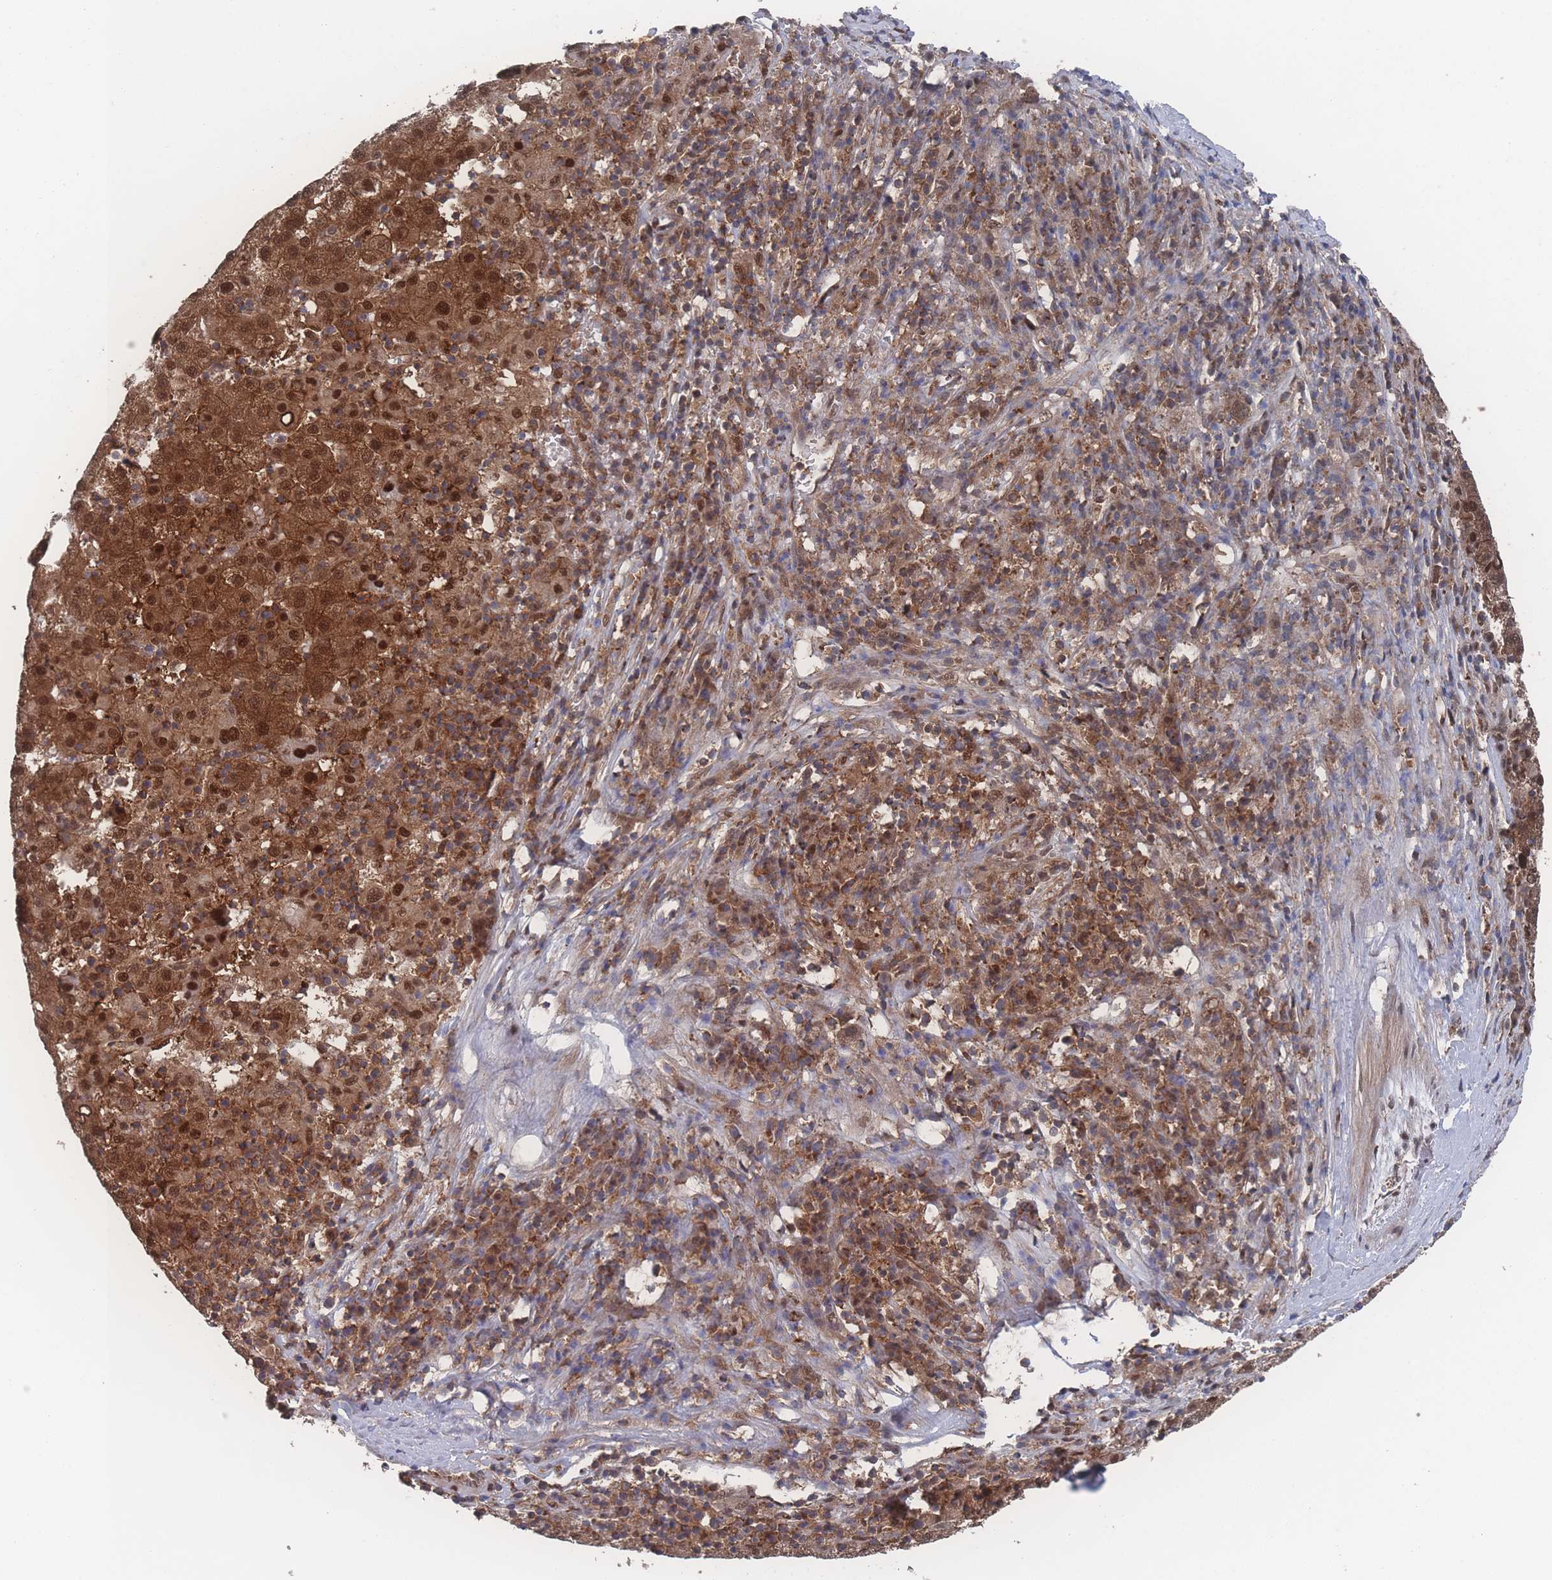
{"staining": {"intensity": "moderate", "quantity": ">75%", "location": "cytoplasmic/membranous,nuclear"}, "tissue": "liver cancer", "cell_type": "Tumor cells", "image_type": "cancer", "snomed": [{"axis": "morphology", "description": "Carcinoma, Hepatocellular, NOS"}, {"axis": "topography", "description": "Liver"}], "caption": "A high-resolution micrograph shows immunohistochemistry staining of liver cancer, which demonstrates moderate cytoplasmic/membranous and nuclear positivity in about >75% of tumor cells. Nuclei are stained in blue.", "gene": "PSMA1", "patient": {"sex": "female", "age": 58}}